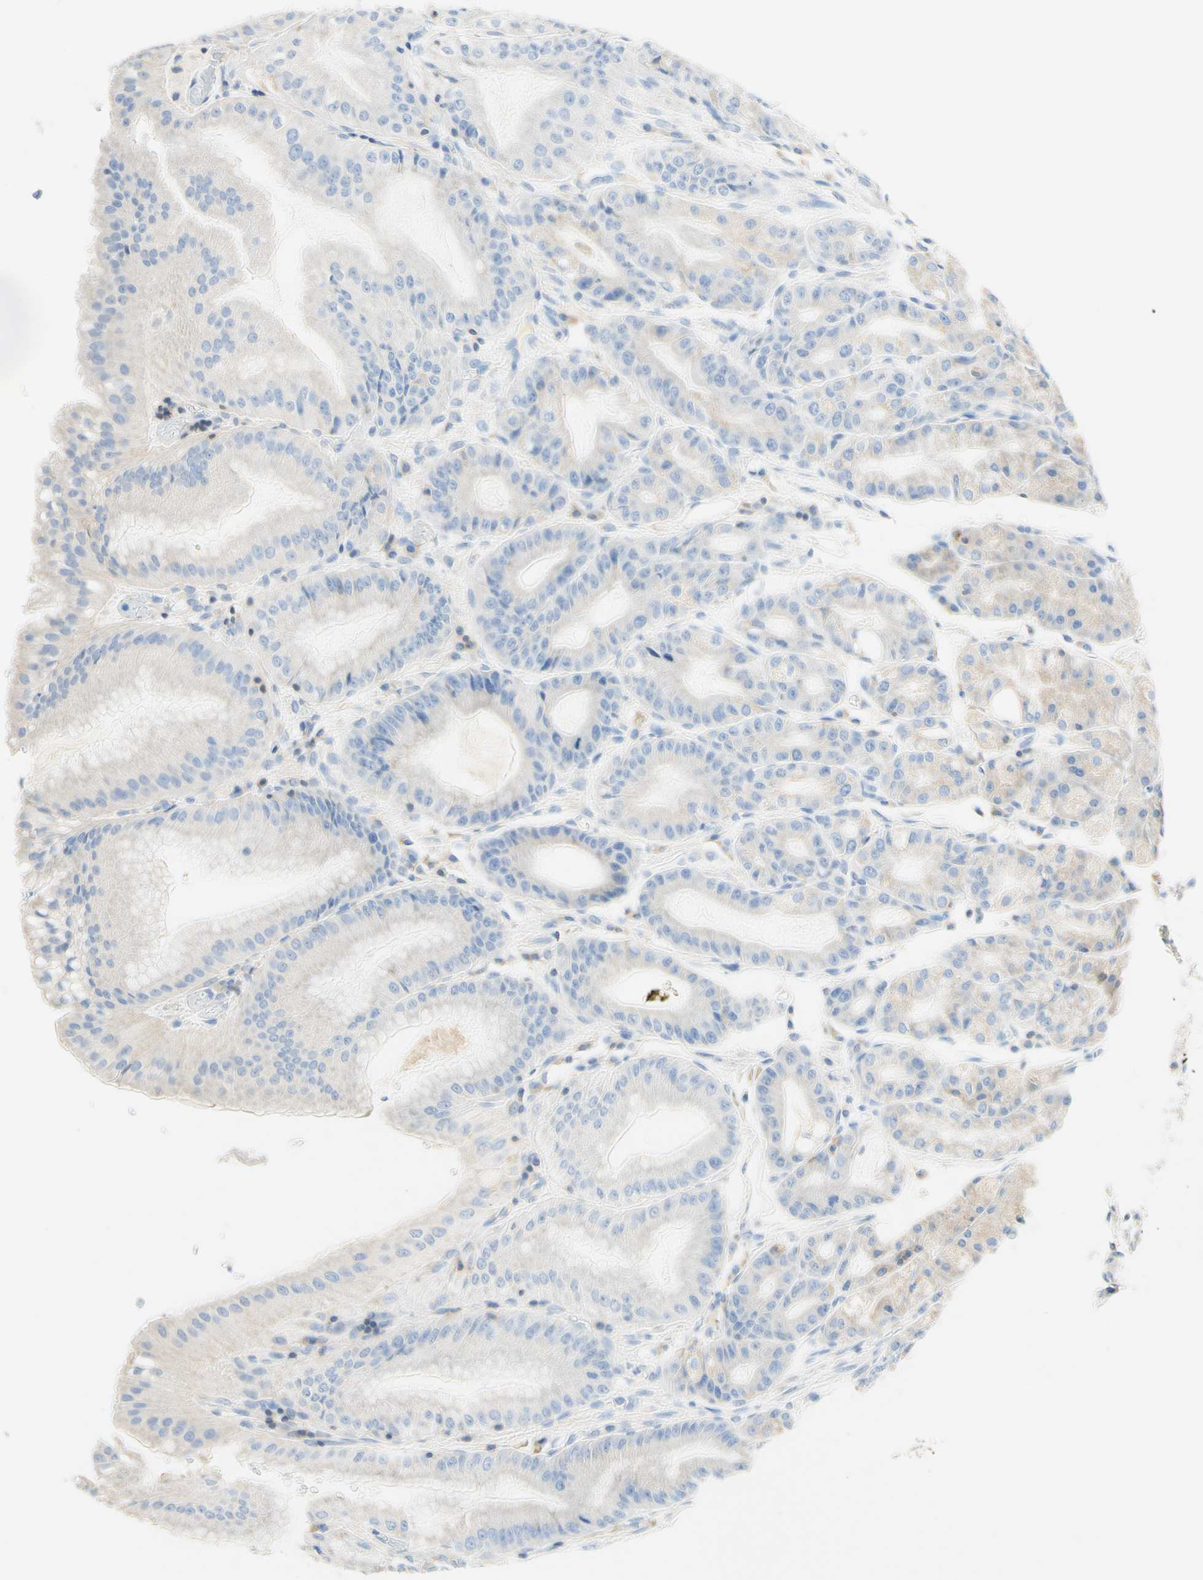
{"staining": {"intensity": "weak", "quantity": "25%-75%", "location": "cytoplasmic/membranous"}, "tissue": "stomach", "cell_type": "Glandular cells", "image_type": "normal", "snomed": [{"axis": "morphology", "description": "Normal tissue, NOS"}, {"axis": "topography", "description": "Stomach, lower"}], "caption": "Immunohistochemical staining of unremarkable stomach reveals 25%-75% levels of weak cytoplasmic/membranous protein staining in approximately 25%-75% of glandular cells.", "gene": "LAT", "patient": {"sex": "male", "age": 71}}